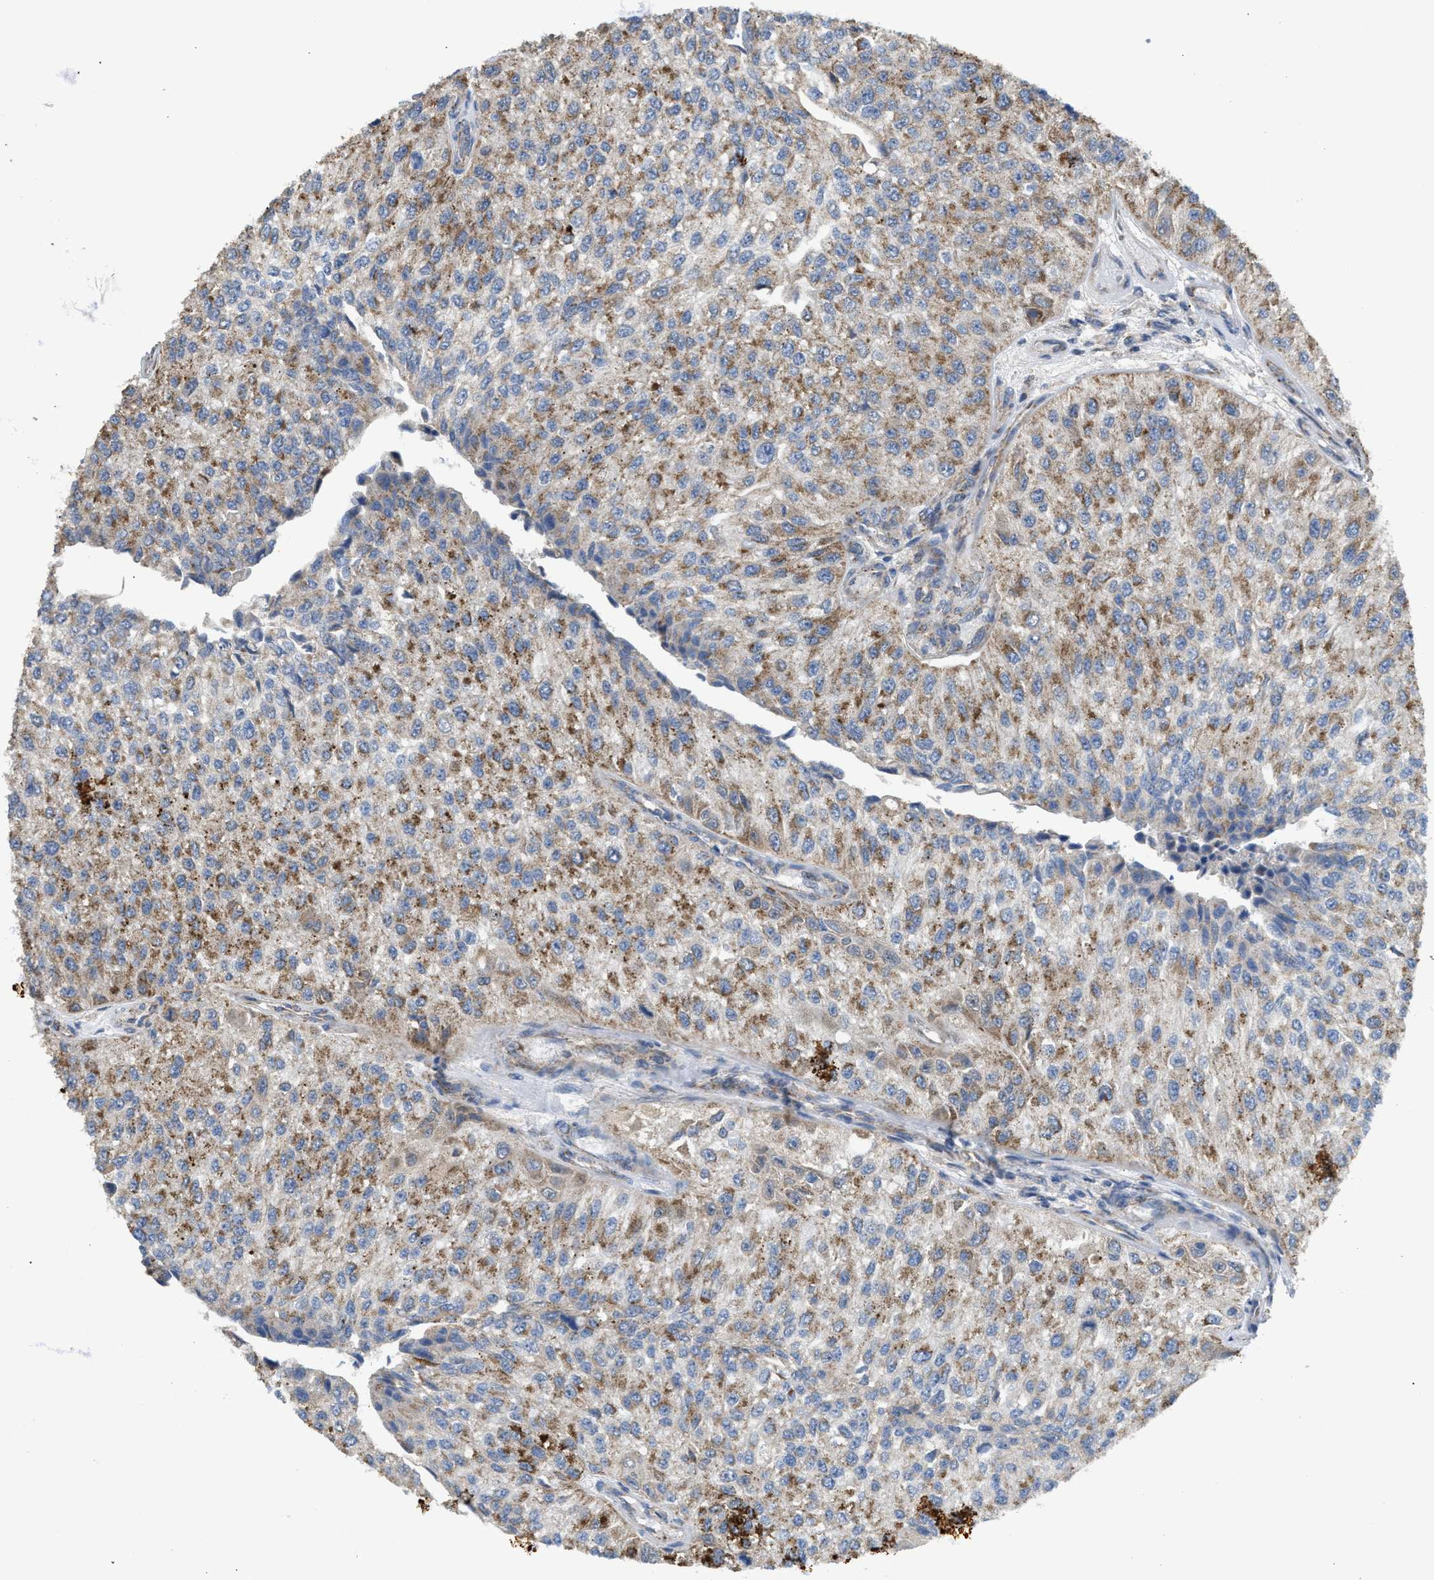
{"staining": {"intensity": "moderate", "quantity": "25%-75%", "location": "cytoplasmic/membranous"}, "tissue": "urothelial cancer", "cell_type": "Tumor cells", "image_type": "cancer", "snomed": [{"axis": "morphology", "description": "Urothelial carcinoma, High grade"}, {"axis": "topography", "description": "Kidney"}, {"axis": "topography", "description": "Urinary bladder"}], "caption": "IHC image of neoplastic tissue: urothelial cancer stained using immunohistochemistry (IHC) shows medium levels of moderate protein expression localized specifically in the cytoplasmic/membranous of tumor cells, appearing as a cytoplasmic/membranous brown color.", "gene": "TACO1", "patient": {"sex": "male", "age": 77}}